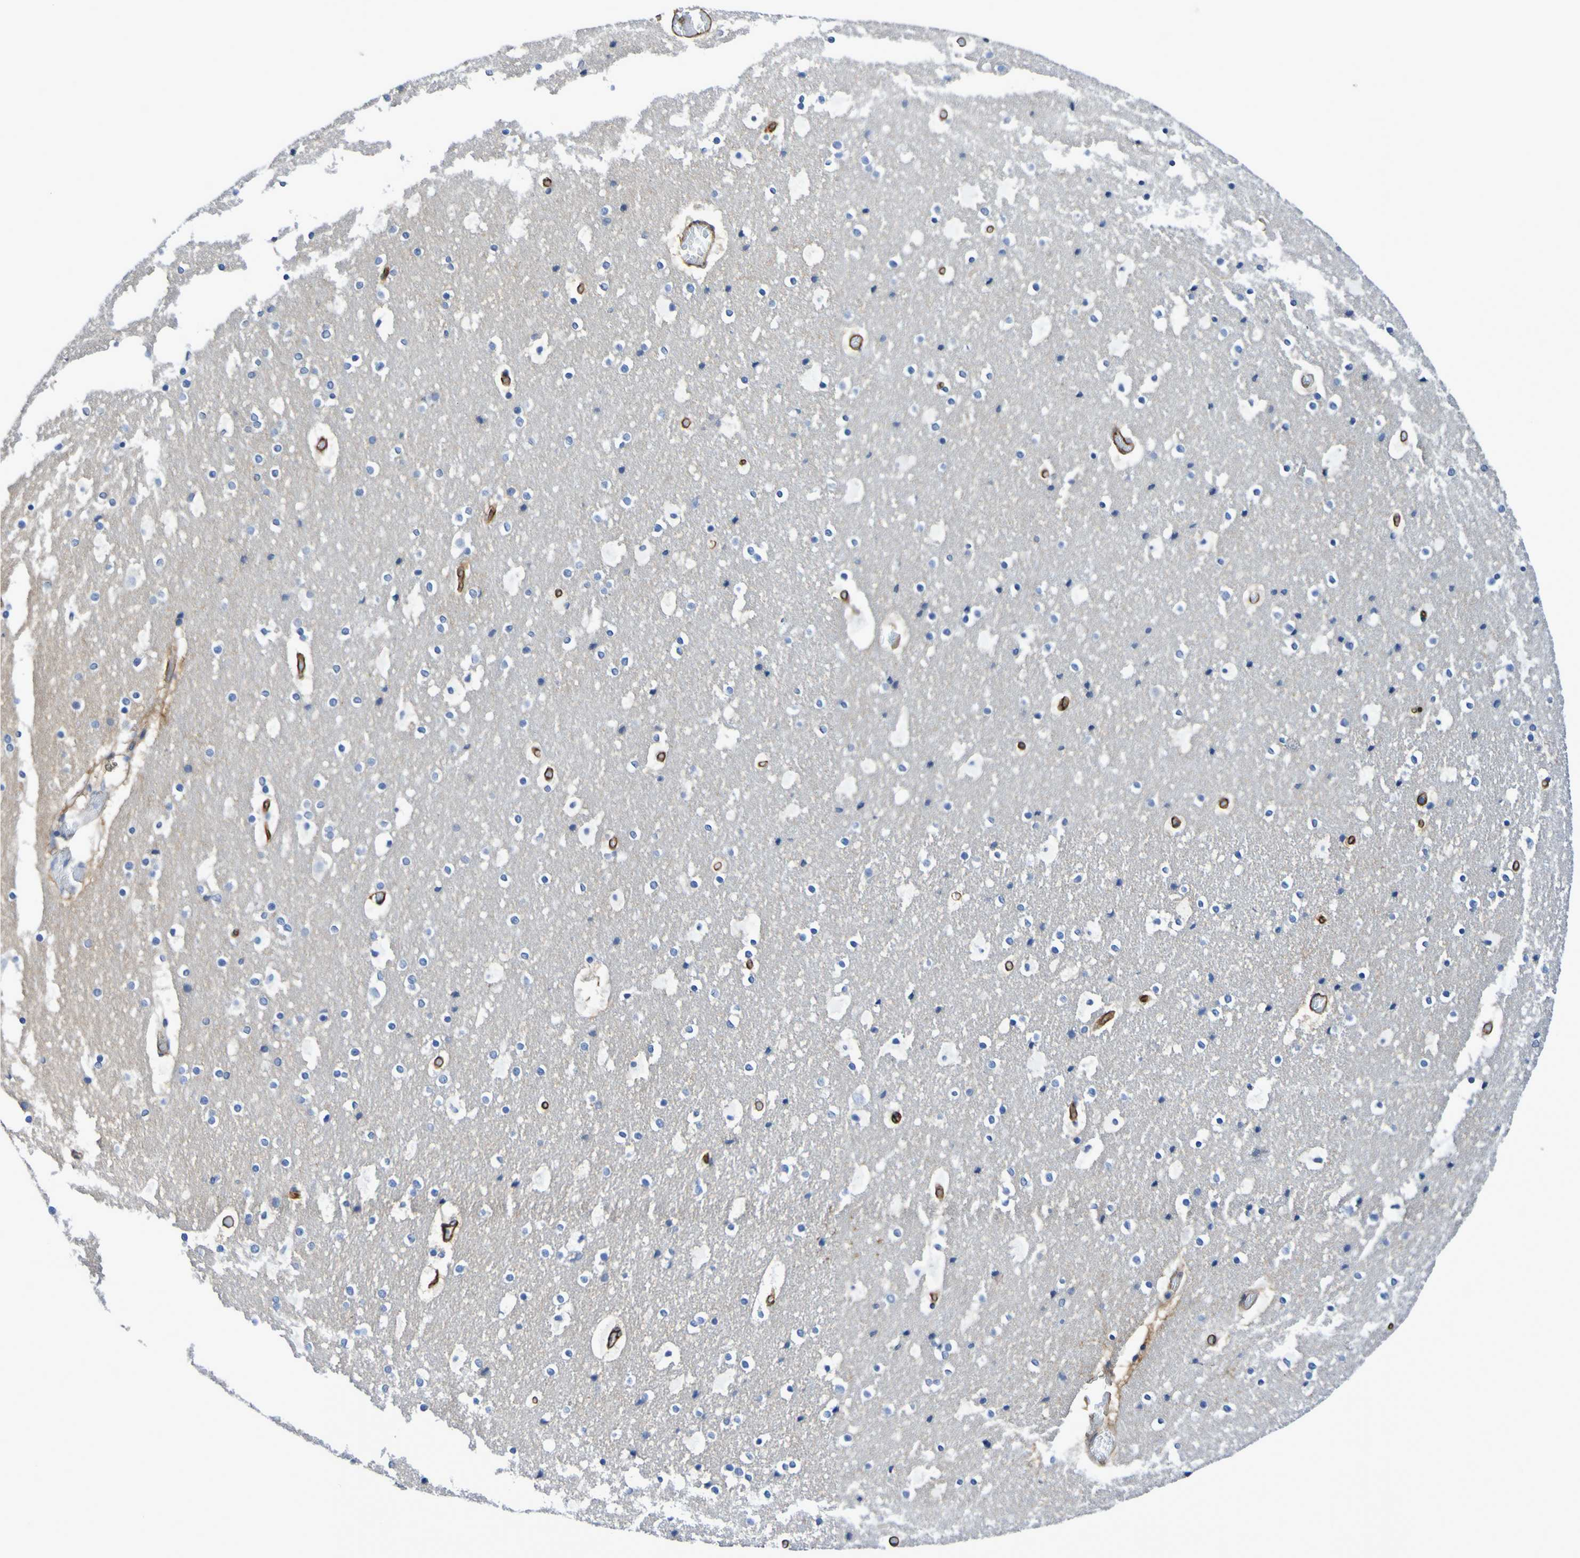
{"staining": {"intensity": "strong", "quantity": ">75%", "location": "cytoplasmic/membranous"}, "tissue": "cerebral cortex", "cell_type": "Endothelial cells", "image_type": "normal", "snomed": [{"axis": "morphology", "description": "Normal tissue, NOS"}, {"axis": "topography", "description": "Cerebral cortex"}], "caption": "Immunohistochemical staining of normal cerebral cortex exhibits >75% levels of strong cytoplasmic/membranous protein staining in about >75% of endothelial cells.", "gene": "SLC3A2", "patient": {"sex": "male", "age": 57}}